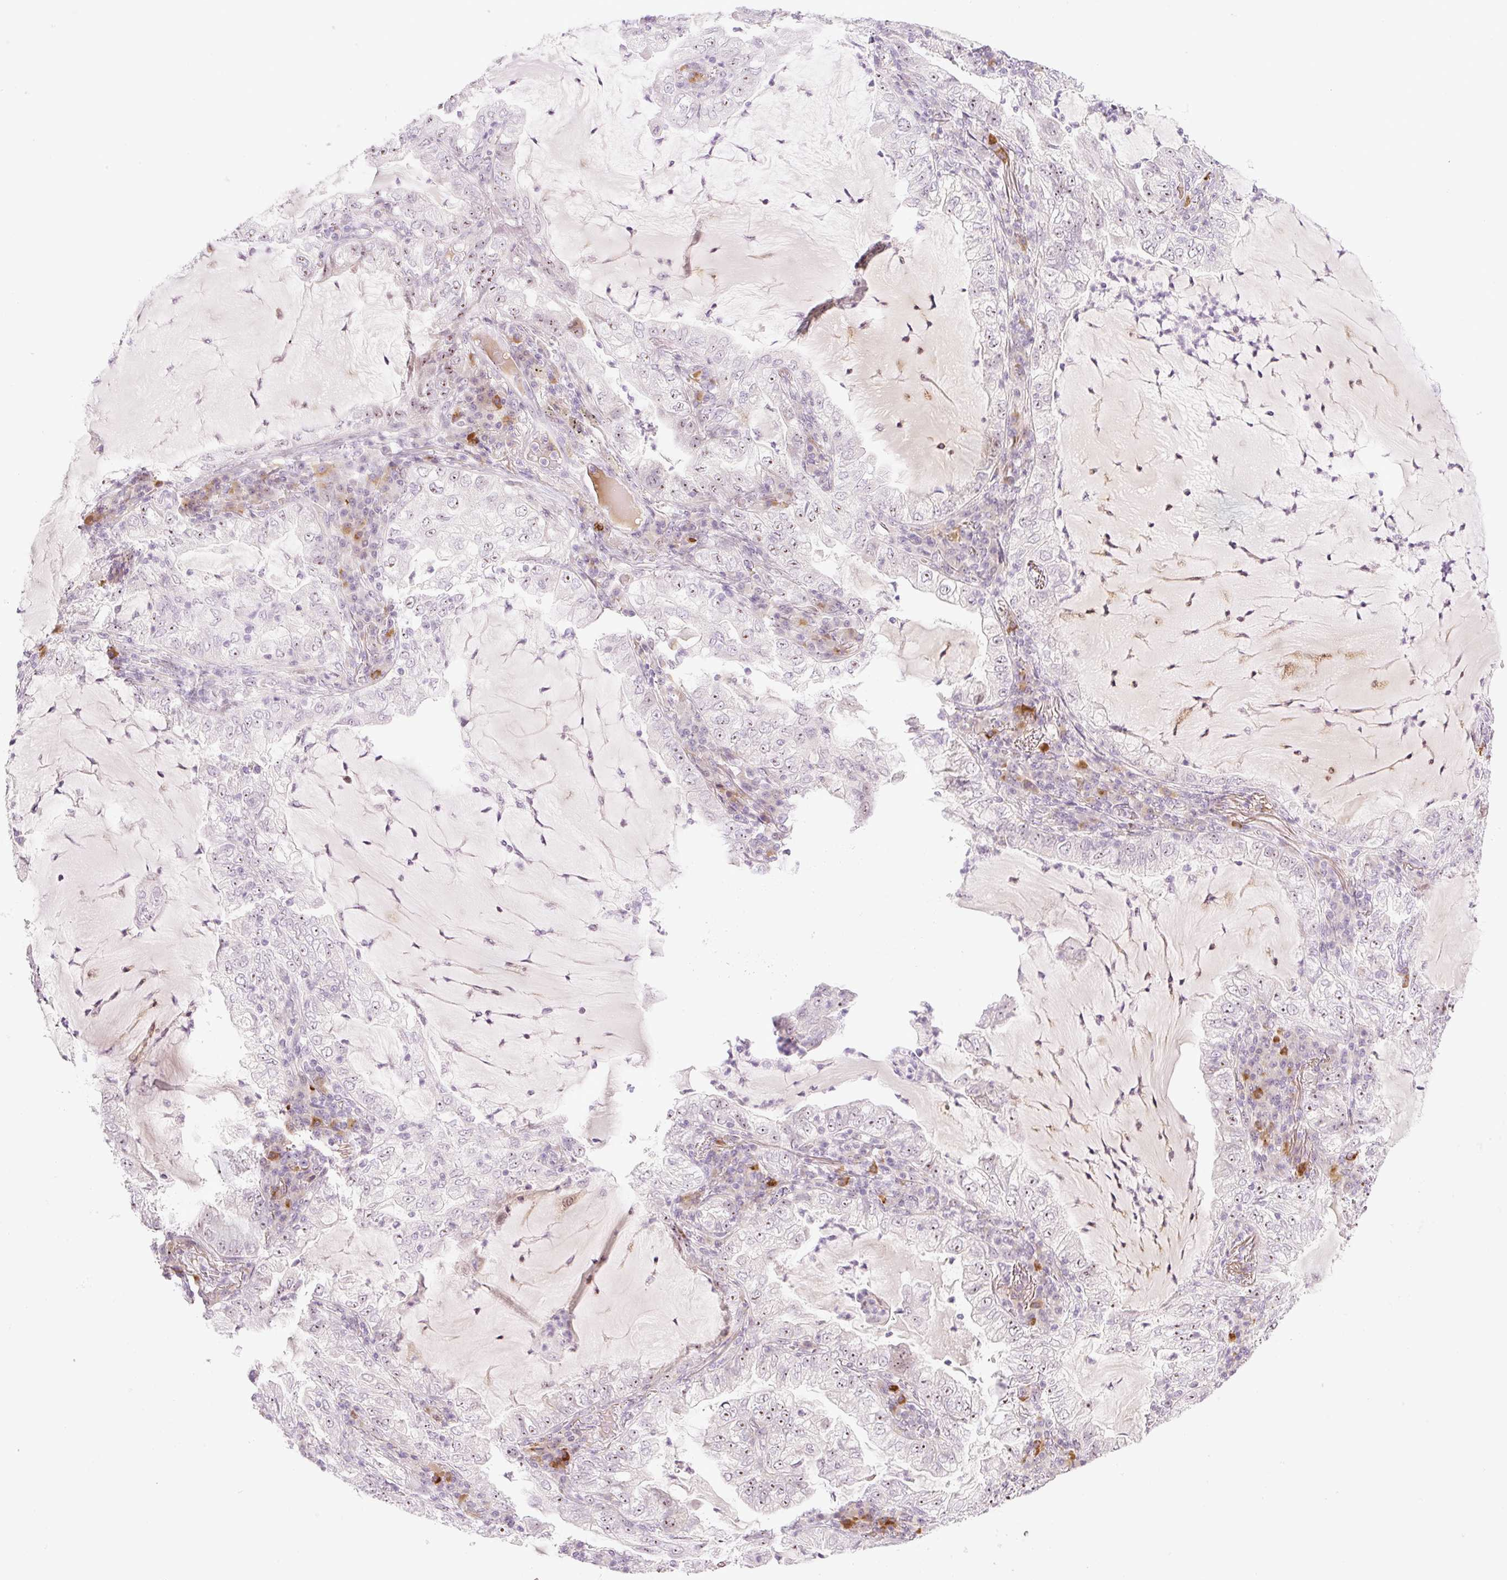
{"staining": {"intensity": "moderate", "quantity": ">75%", "location": "nuclear"}, "tissue": "lung cancer", "cell_type": "Tumor cells", "image_type": "cancer", "snomed": [{"axis": "morphology", "description": "Adenocarcinoma, NOS"}, {"axis": "topography", "description": "Lung"}], "caption": "Lung cancer (adenocarcinoma) tissue reveals moderate nuclear positivity in about >75% of tumor cells", "gene": "AAR2", "patient": {"sex": "female", "age": 73}}